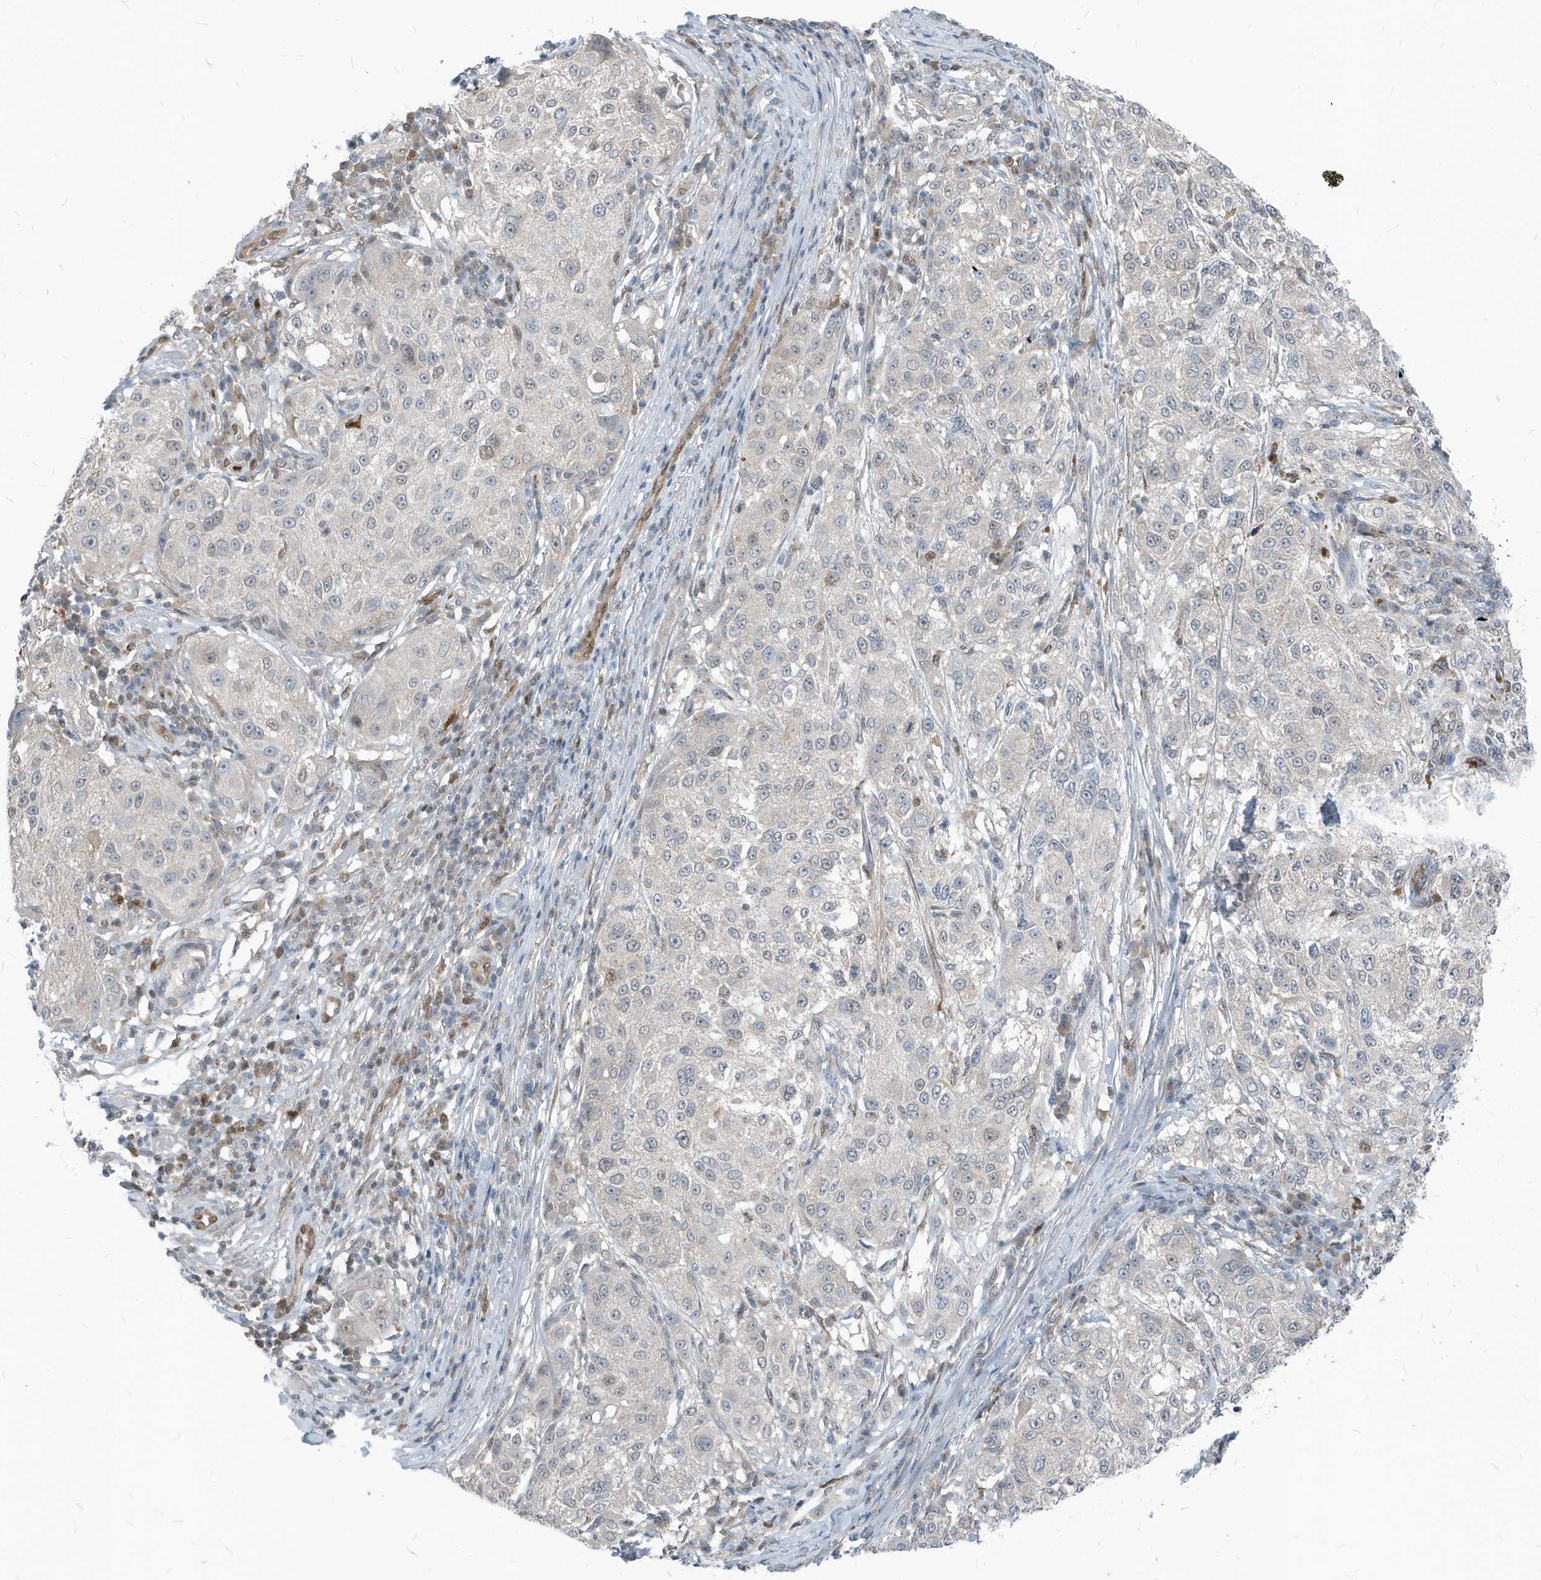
{"staining": {"intensity": "negative", "quantity": "none", "location": "none"}, "tissue": "melanoma", "cell_type": "Tumor cells", "image_type": "cancer", "snomed": [{"axis": "morphology", "description": "Necrosis, NOS"}, {"axis": "morphology", "description": "Malignant melanoma, NOS"}, {"axis": "topography", "description": "Skin"}], "caption": "Protein analysis of malignant melanoma displays no significant positivity in tumor cells.", "gene": "NCOA7", "patient": {"sex": "female", "age": 87}}